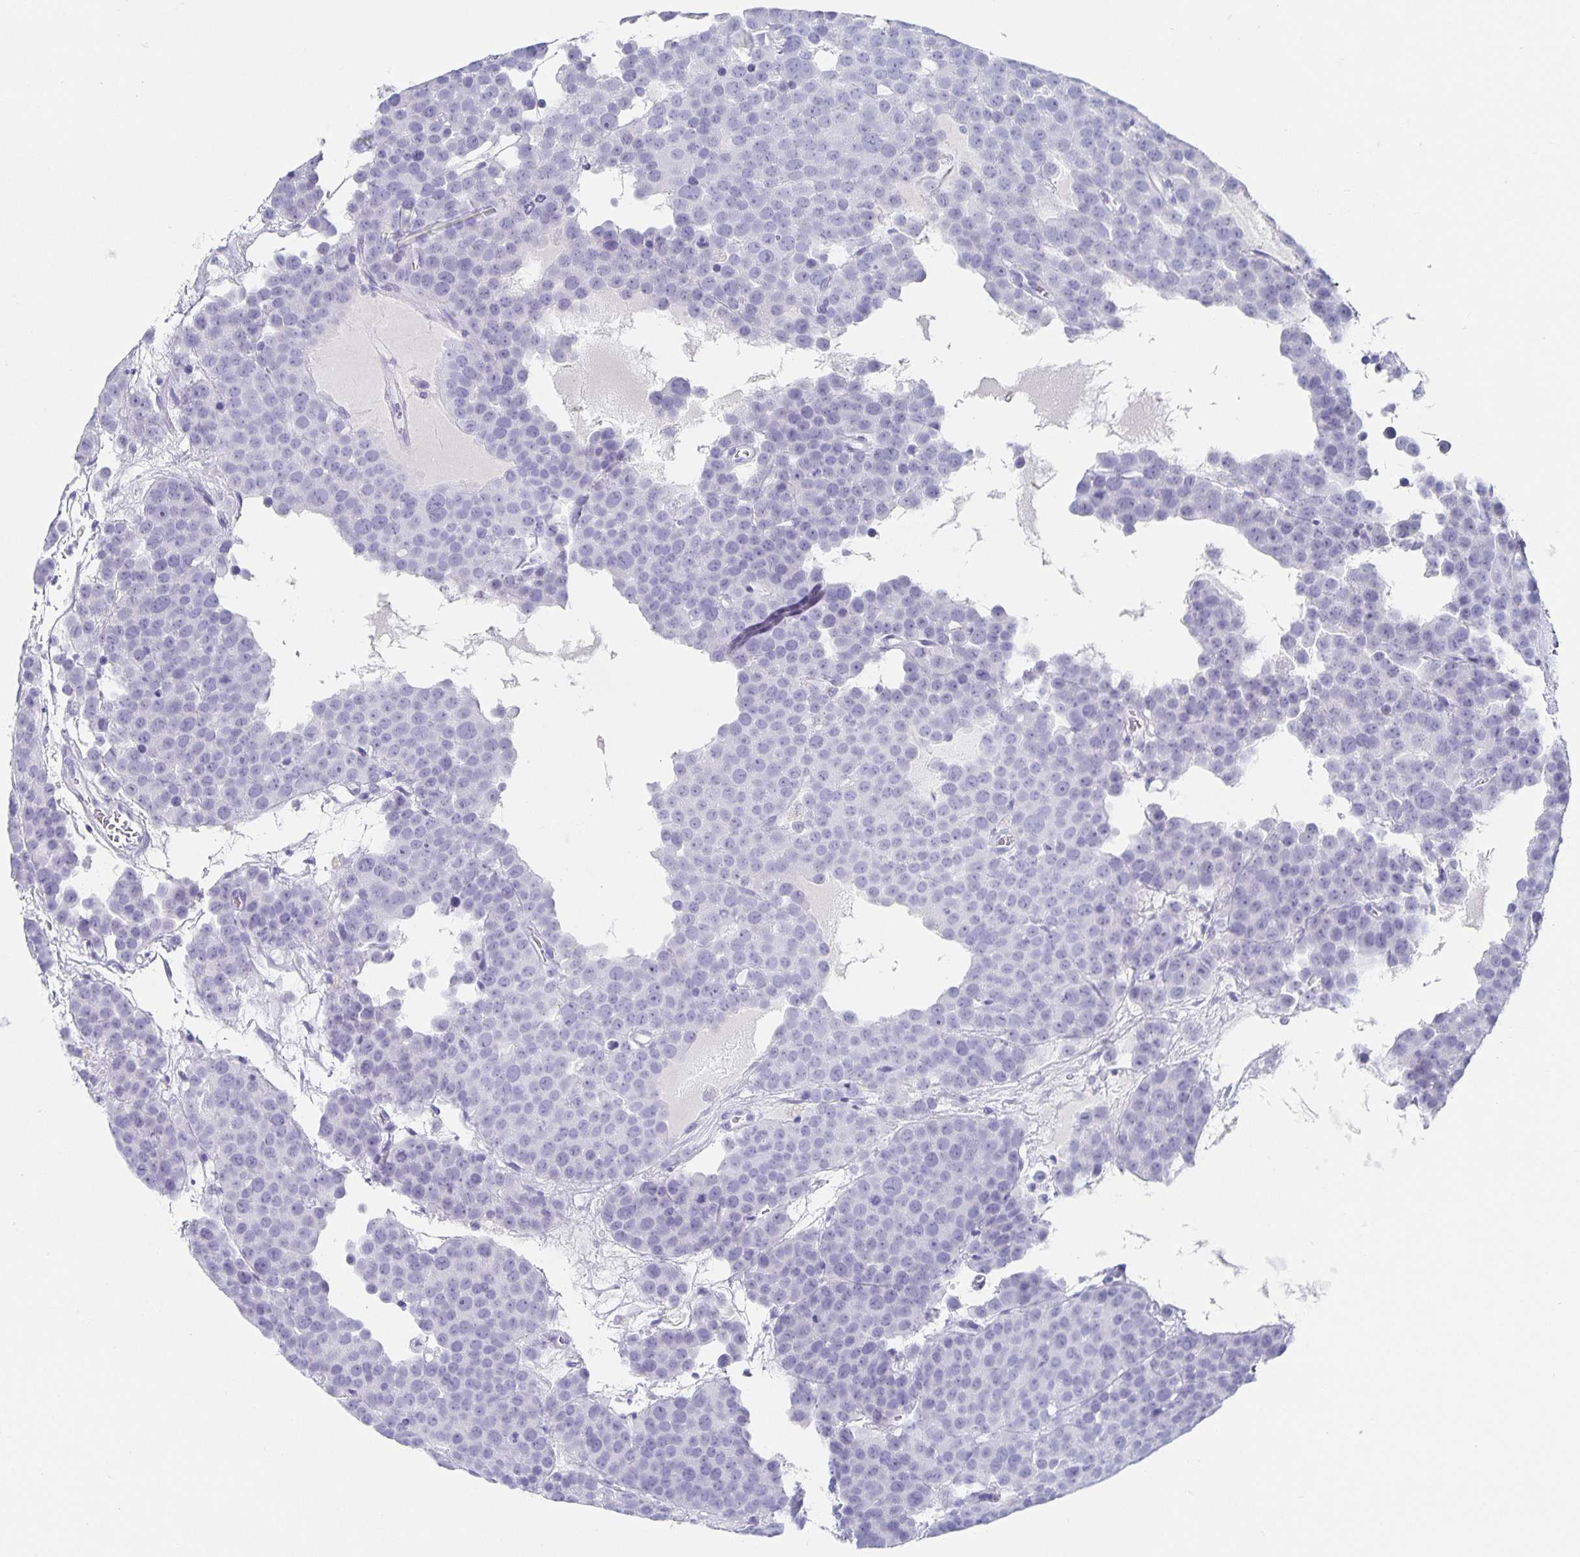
{"staining": {"intensity": "negative", "quantity": "none", "location": "none"}, "tissue": "testis cancer", "cell_type": "Tumor cells", "image_type": "cancer", "snomed": [{"axis": "morphology", "description": "Seminoma, NOS"}, {"axis": "topography", "description": "Testis"}], "caption": "High power microscopy image of an immunohistochemistry micrograph of seminoma (testis), revealing no significant staining in tumor cells.", "gene": "CHGA", "patient": {"sex": "male", "age": 71}}